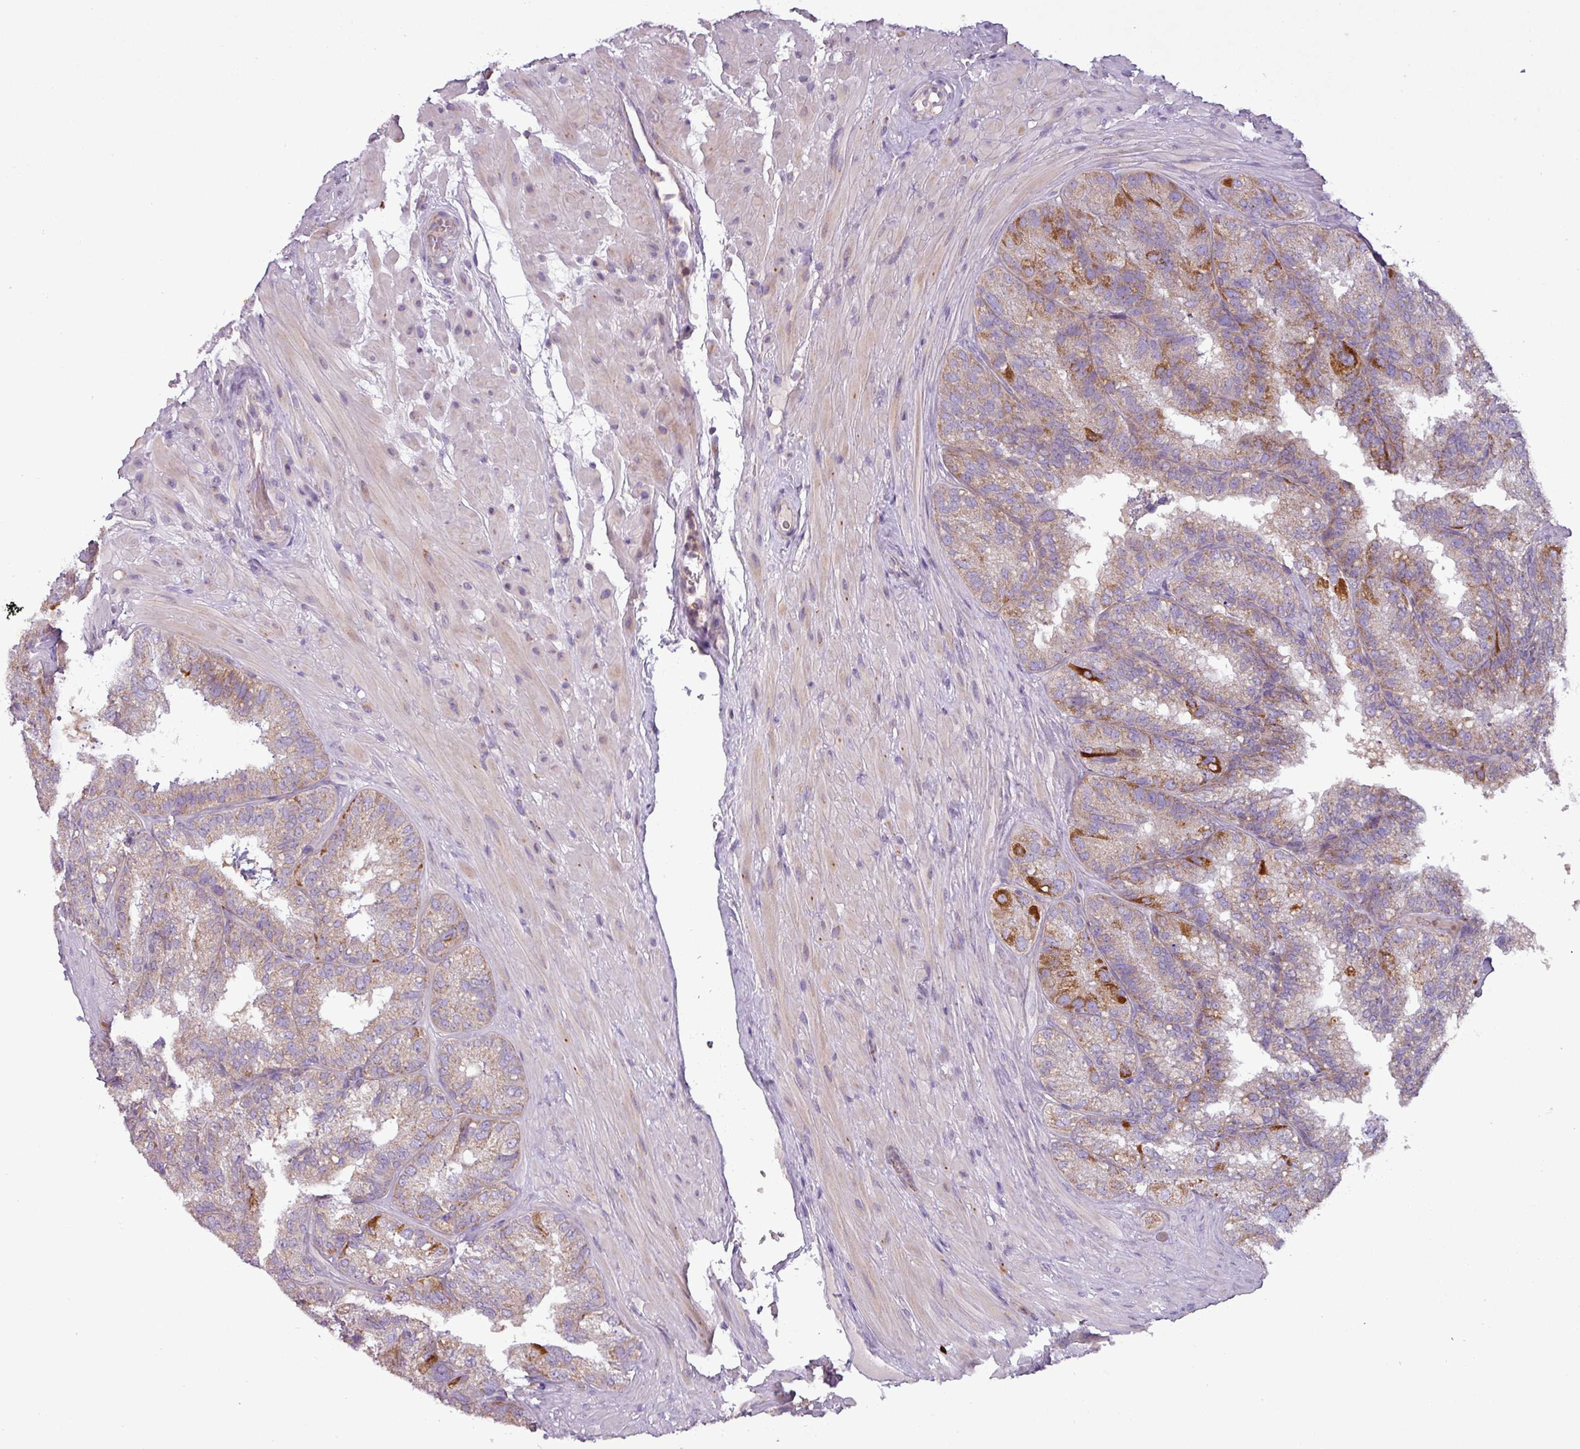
{"staining": {"intensity": "moderate", "quantity": ">75%", "location": "cytoplasmic/membranous"}, "tissue": "seminal vesicle", "cell_type": "Glandular cells", "image_type": "normal", "snomed": [{"axis": "morphology", "description": "Normal tissue, NOS"}, {"axis": "topography", "description": "Seminal veicle"}], "caption": "This is an image of immunohistochemistry (IHC) staining of benign seminal vesicle, which shows moderate expression in the cytoplasmic/membranous of glandular cells.", "gene": "PNMA6A", "patient": {"sex": "male", "age": 58}}